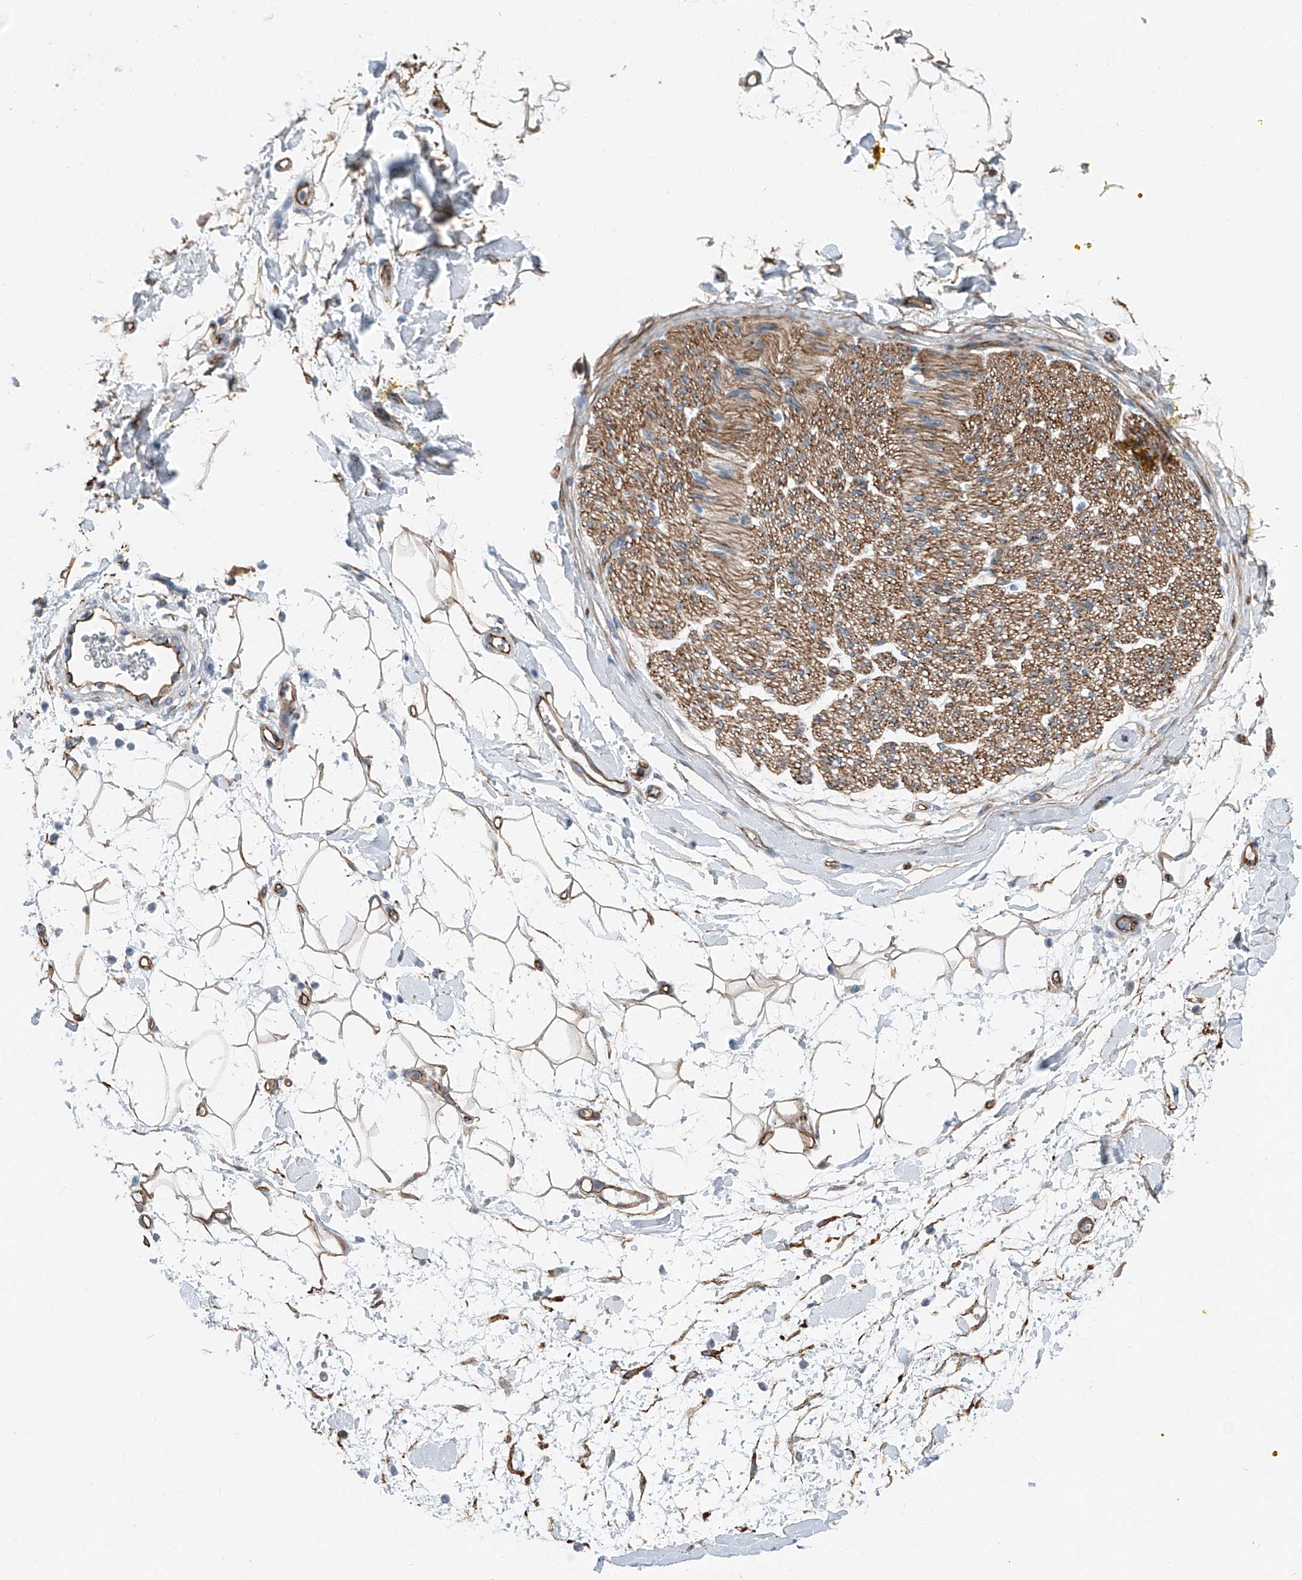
{"staining": {"intensity": "moderate", "quantity": ">75%", "location": "cytoplasmic/membranous"}, "tissue": "adipose tissue", "cell_type": "Adipocytes", "image_type": "normal", "snomed": [{"axis": "morphology", "description": "Normal tissue, NOS"}, {"axis": "morphology", "description": "Adenocarcinoma, NOS"}, {"axis": "topography", "description": "Pancreas"}, {"axis": "topography", "description": "Peripheral nerve tissue"}], "caption": "Protein expression analysis of unremarkable human adipose tissue reveals moderate cytoplasmic/membranous positivity in approximately >75% of adipocytes.", "gene": "THEMIS2", "patient": {"sex": "male", "age": 59}}